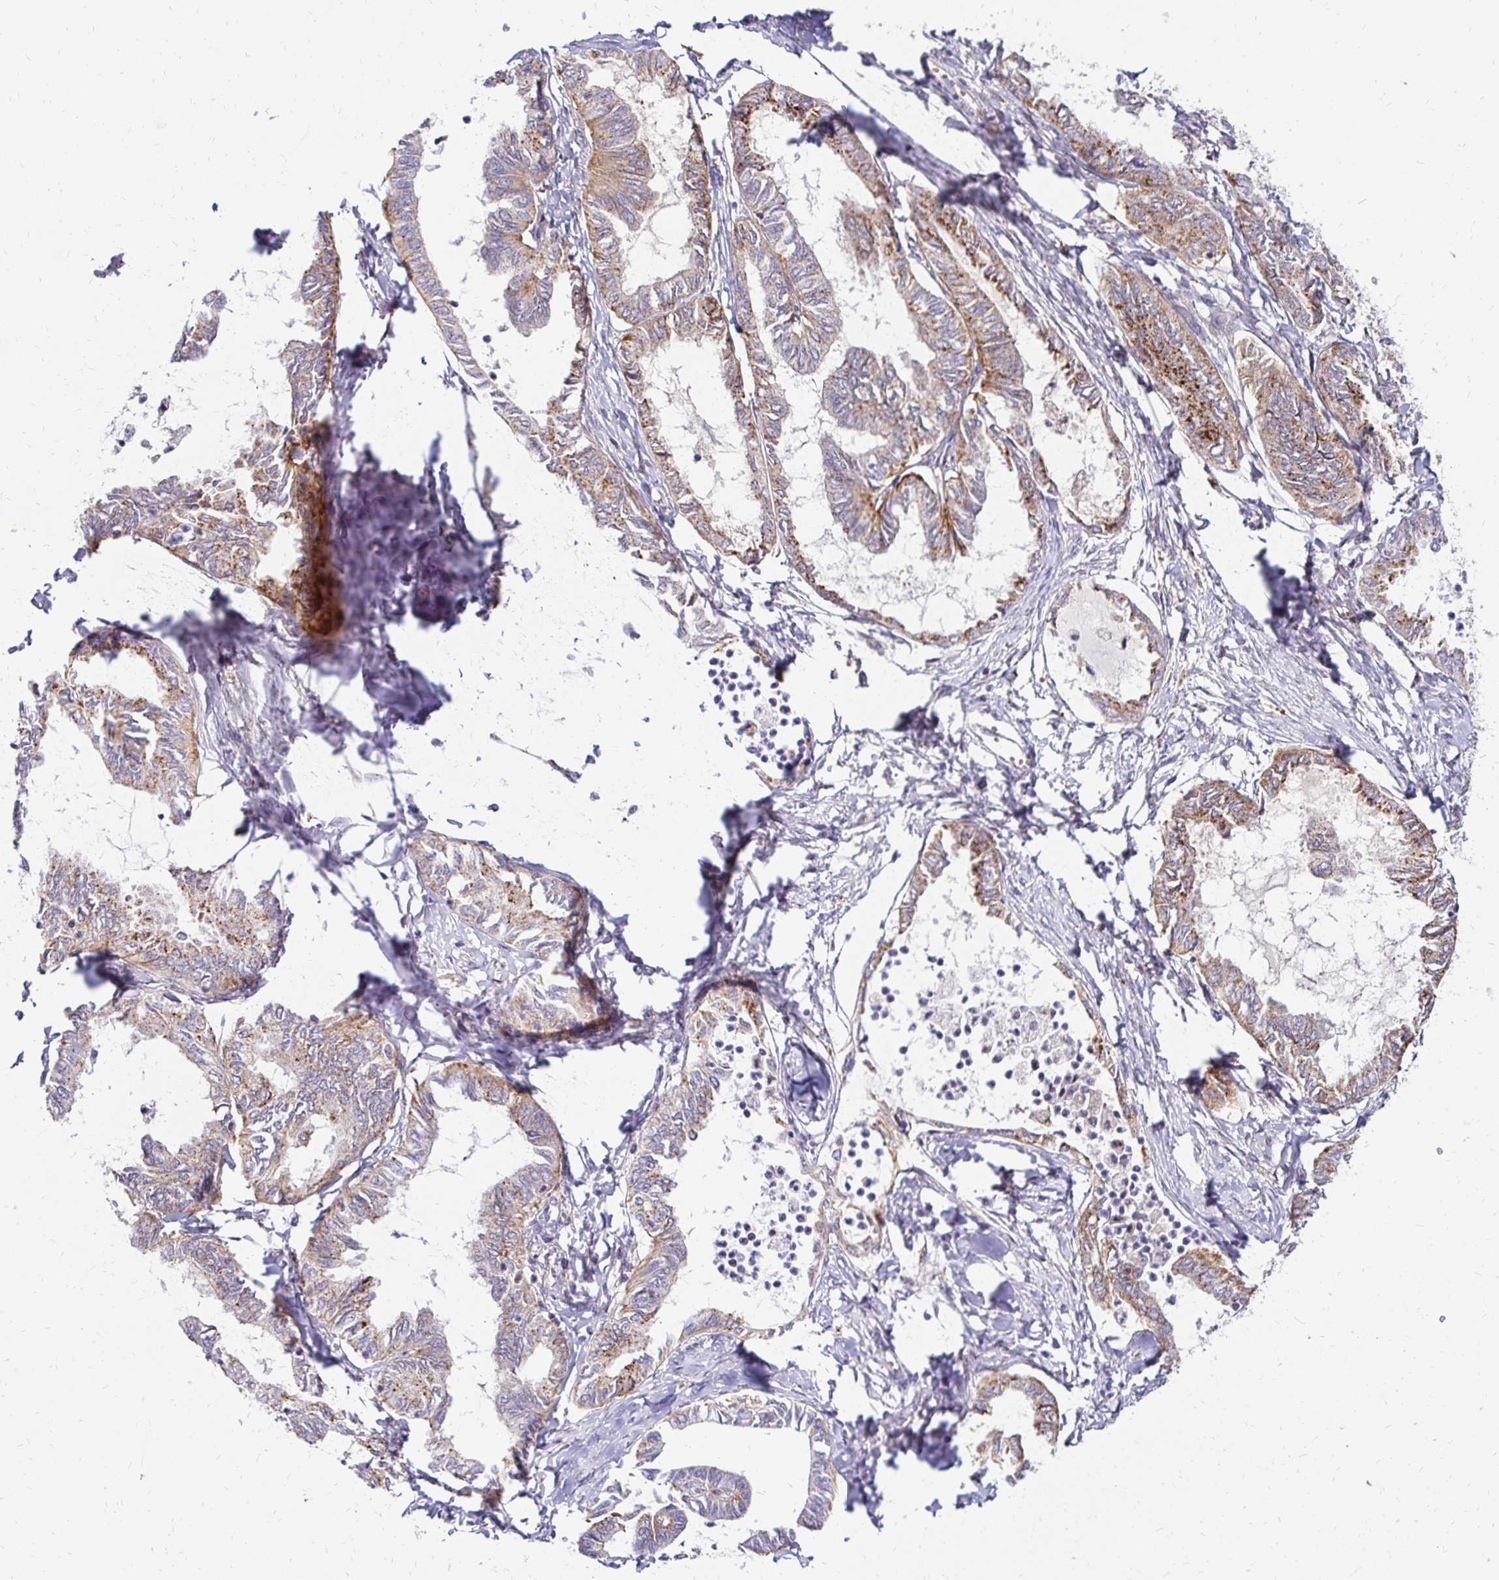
{"staining": {"intensity": "moderate", "quantity": "25%-75%", "location": "cytoplasmic/membranous"}, "tissue": "ovarian cancer", "cell_type": "Tumor cells", "image_type": "cancer", "snomed": [{"axis": "morphology", "description": "Carcinoma, endometroid"}, {"axis": "topography", "description": "Ovary"}], "caption": "IHC of human ovarian cancer (endometroid carcinoma) reveals medium levels of moderate cytoplasmic/membranous staining in about 25%-75% of tumor cells.", "gene": "IDUA", "patient": {"sex": "female", "age": 70}}